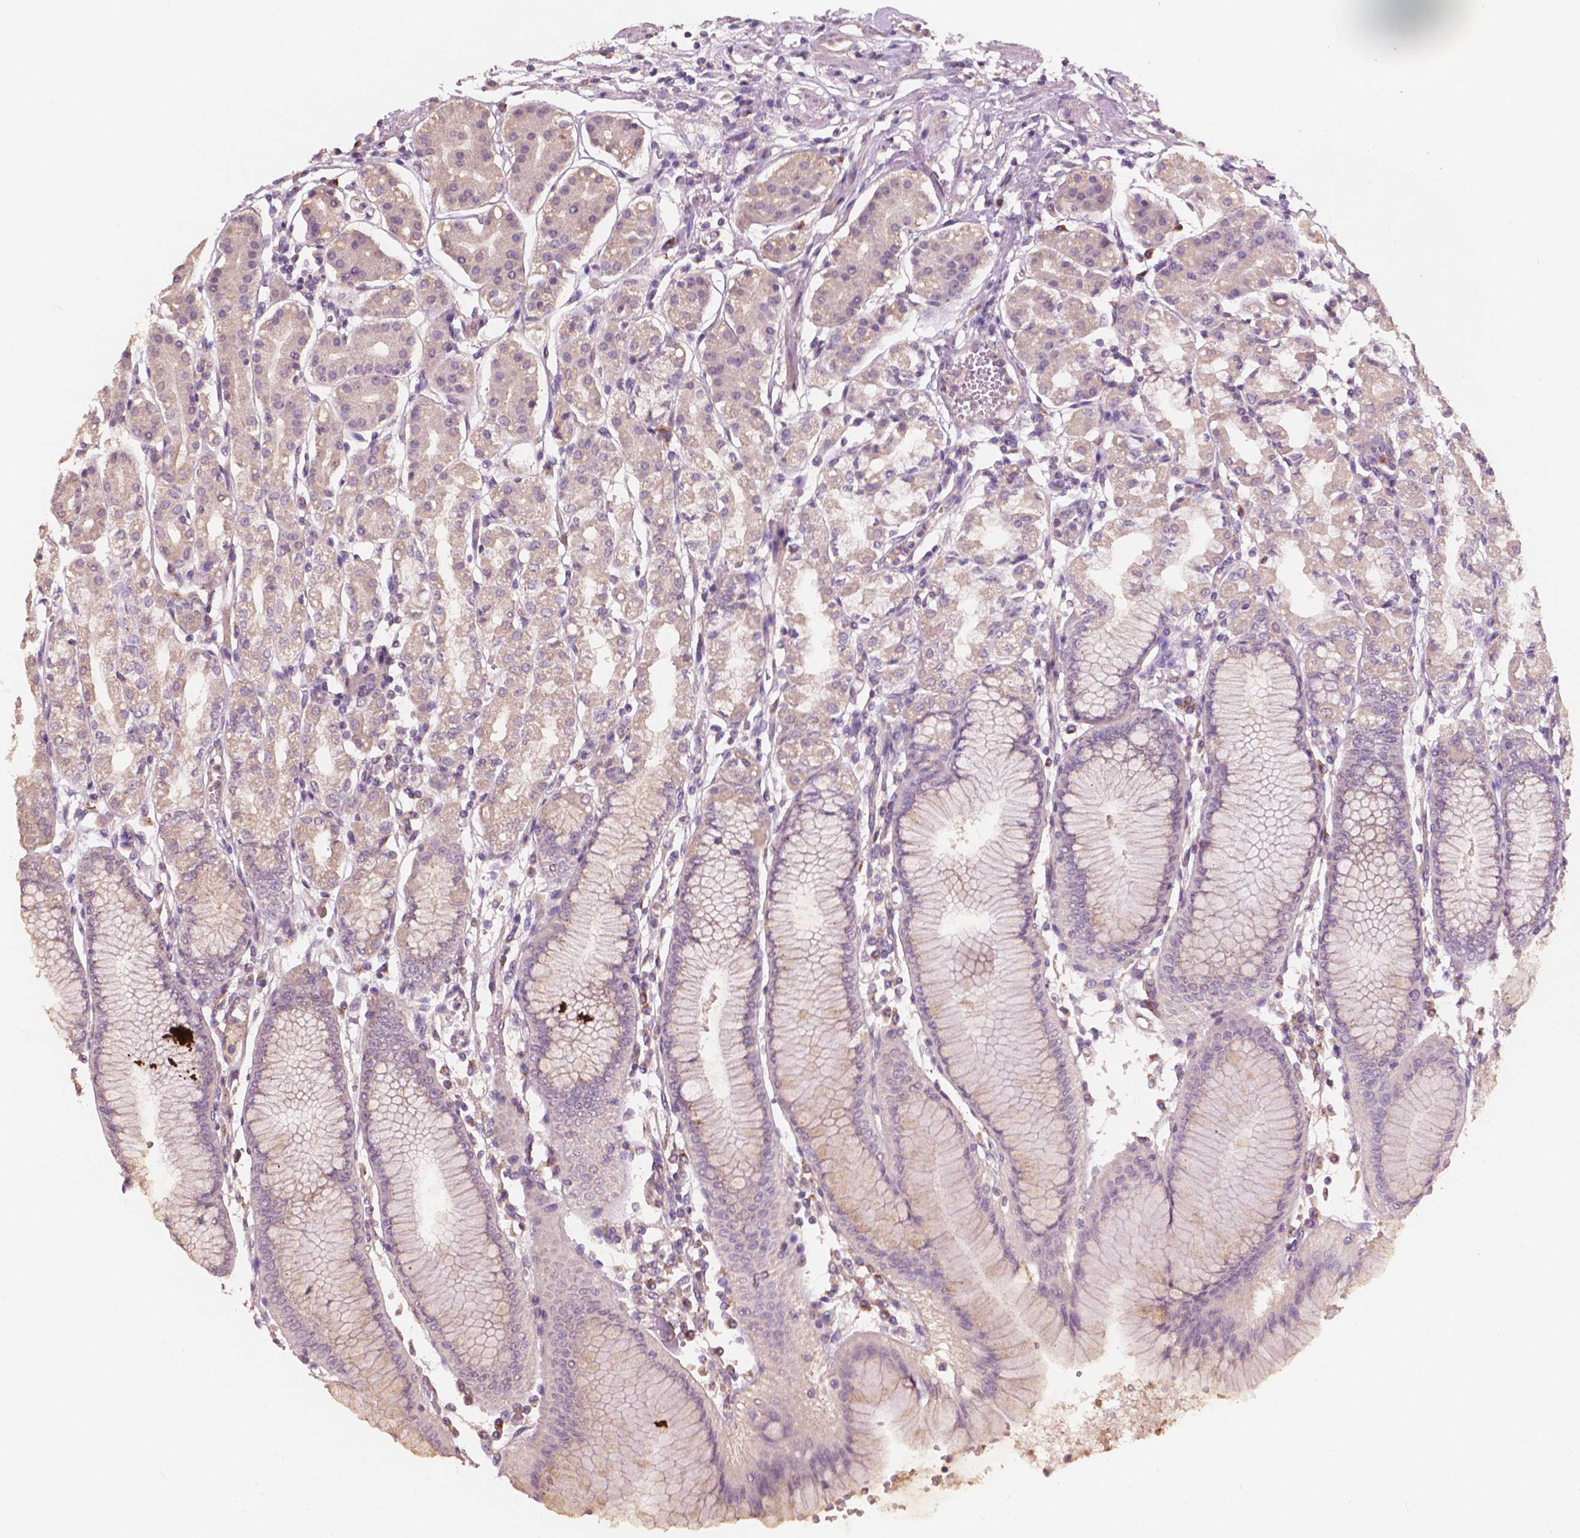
{"staining": {"intensity": "moderate", "quantity": "25%-75%", "location": "cytoplasmic/membranous"}, "tissue": "stomach", "cell_type": "Glandular cells", "image_type": "normal", "snomed": [{"axis": "morphology", "description": "Normal tissue, NOS"}, {"axis": "topography", "description": "Skeletal muscle"}, {"axis": "topography", "description": "Stomach"}], "caption": "Brown immunohistochemical staining in unremarkable human stomach reveals moderate cytoplasmic/membranous expression in about 25%-75% of glandular cells. (Brightfield microscopy of DAB IHC at high magnification).", "gene": "CHPT1", "patient": {"sex": "female", "age": 57}}